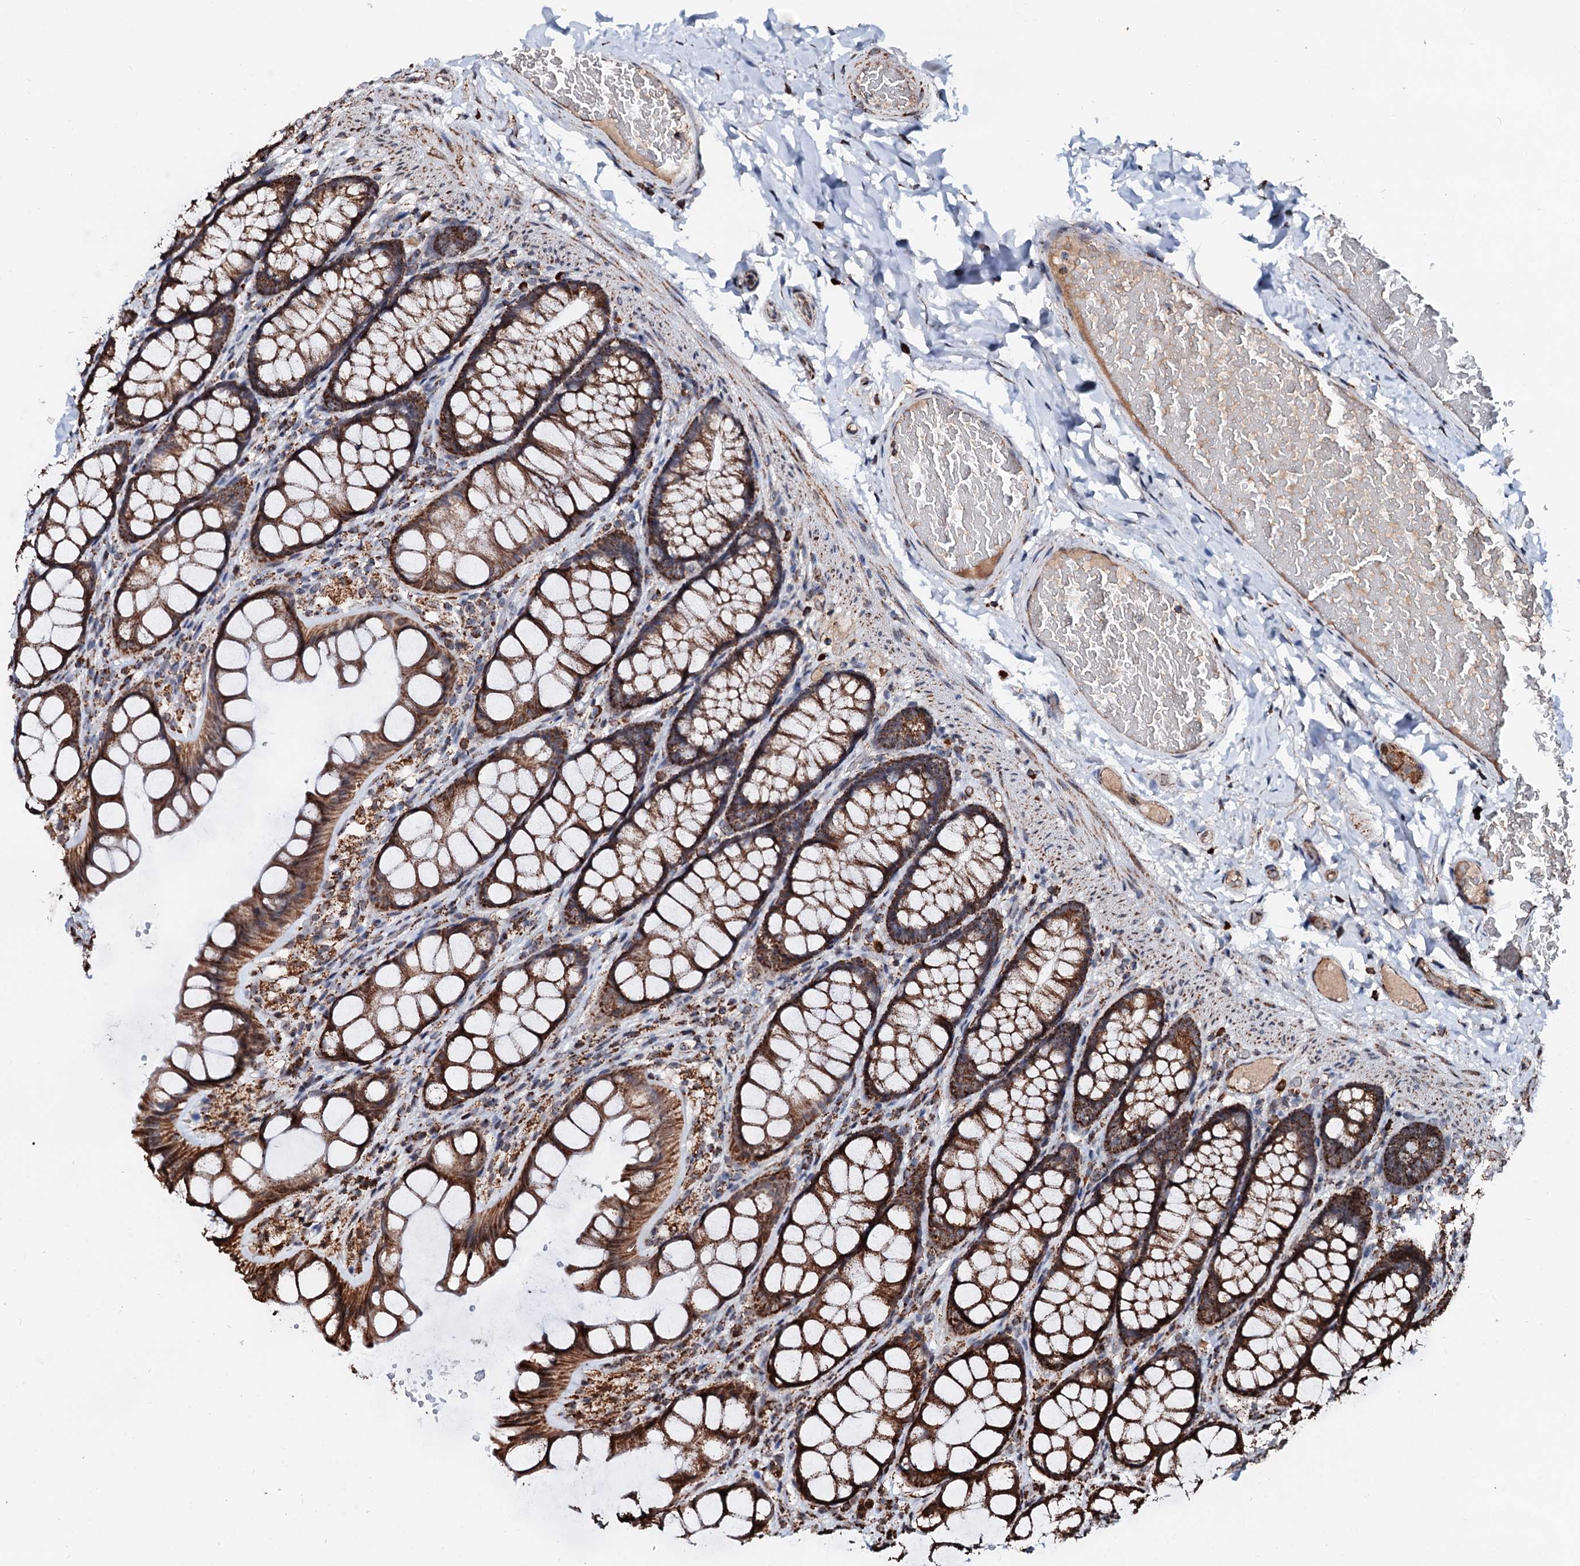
{"staining": {"intensity": "moderate", "quantity": ">75%", "location": "cytoplasmic/membranous"}, "tissue": "colon", "cell_type": "Endothelial cells", "image_type": "normal", "snomed": [{"axis": "morphology", "description": "Normal tissue, NOS"}, {"axis": "topography", "description": "Colon"}], "caption": "Immunohistochemistry (IHC) histopathology image of unremarkable colon stained for a protein (brown), which demonstrates medium levels of moderate cytoplasmic/membranous staining in approximately >75% of endothelial cells.", "gene": "SECISBP2L", "patient": {"sex": "male", "age": 47}}